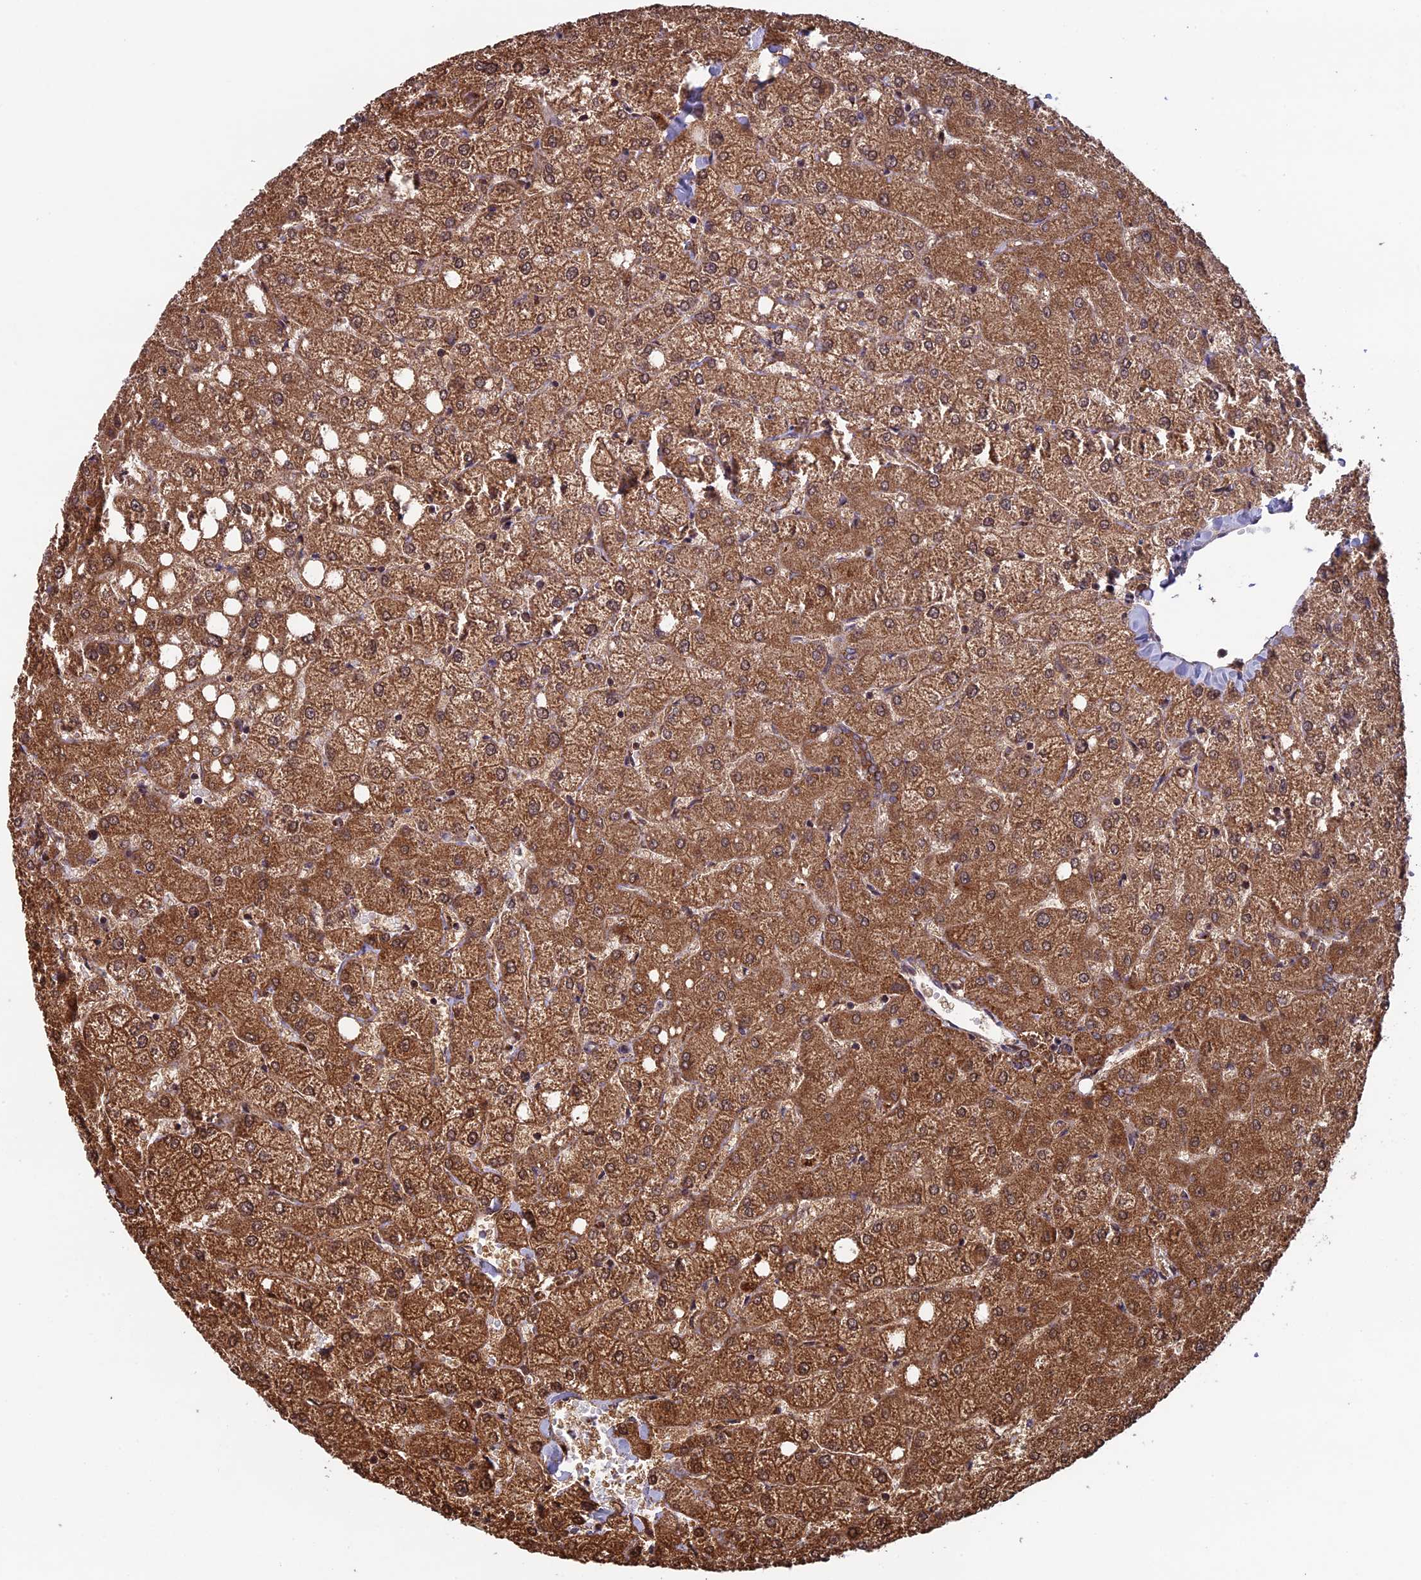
{"staining": {"intensity": "moderate", "quantity": ">75%", "location": "cytoplasmic/membranous"}, "tissue": "liver", "cell_type": "Cholangiocytes", "image_type": "normal", "snomed": [{"axis": "morphology", "description": "Normal tissue, NOS"}, {"axis": "topography", "description": "Liver"}], "caption": "This micrograph displays normal liver stained with immunohistochemistry (IHC) to label a protein in brown. The cytoplasmic/membranous of cholangiocytes show moderate positivity for the protein. Nuclei are counter-stained blue.", "gene": "CCDC8", "patient": {"sex": "female", "age": 54}}